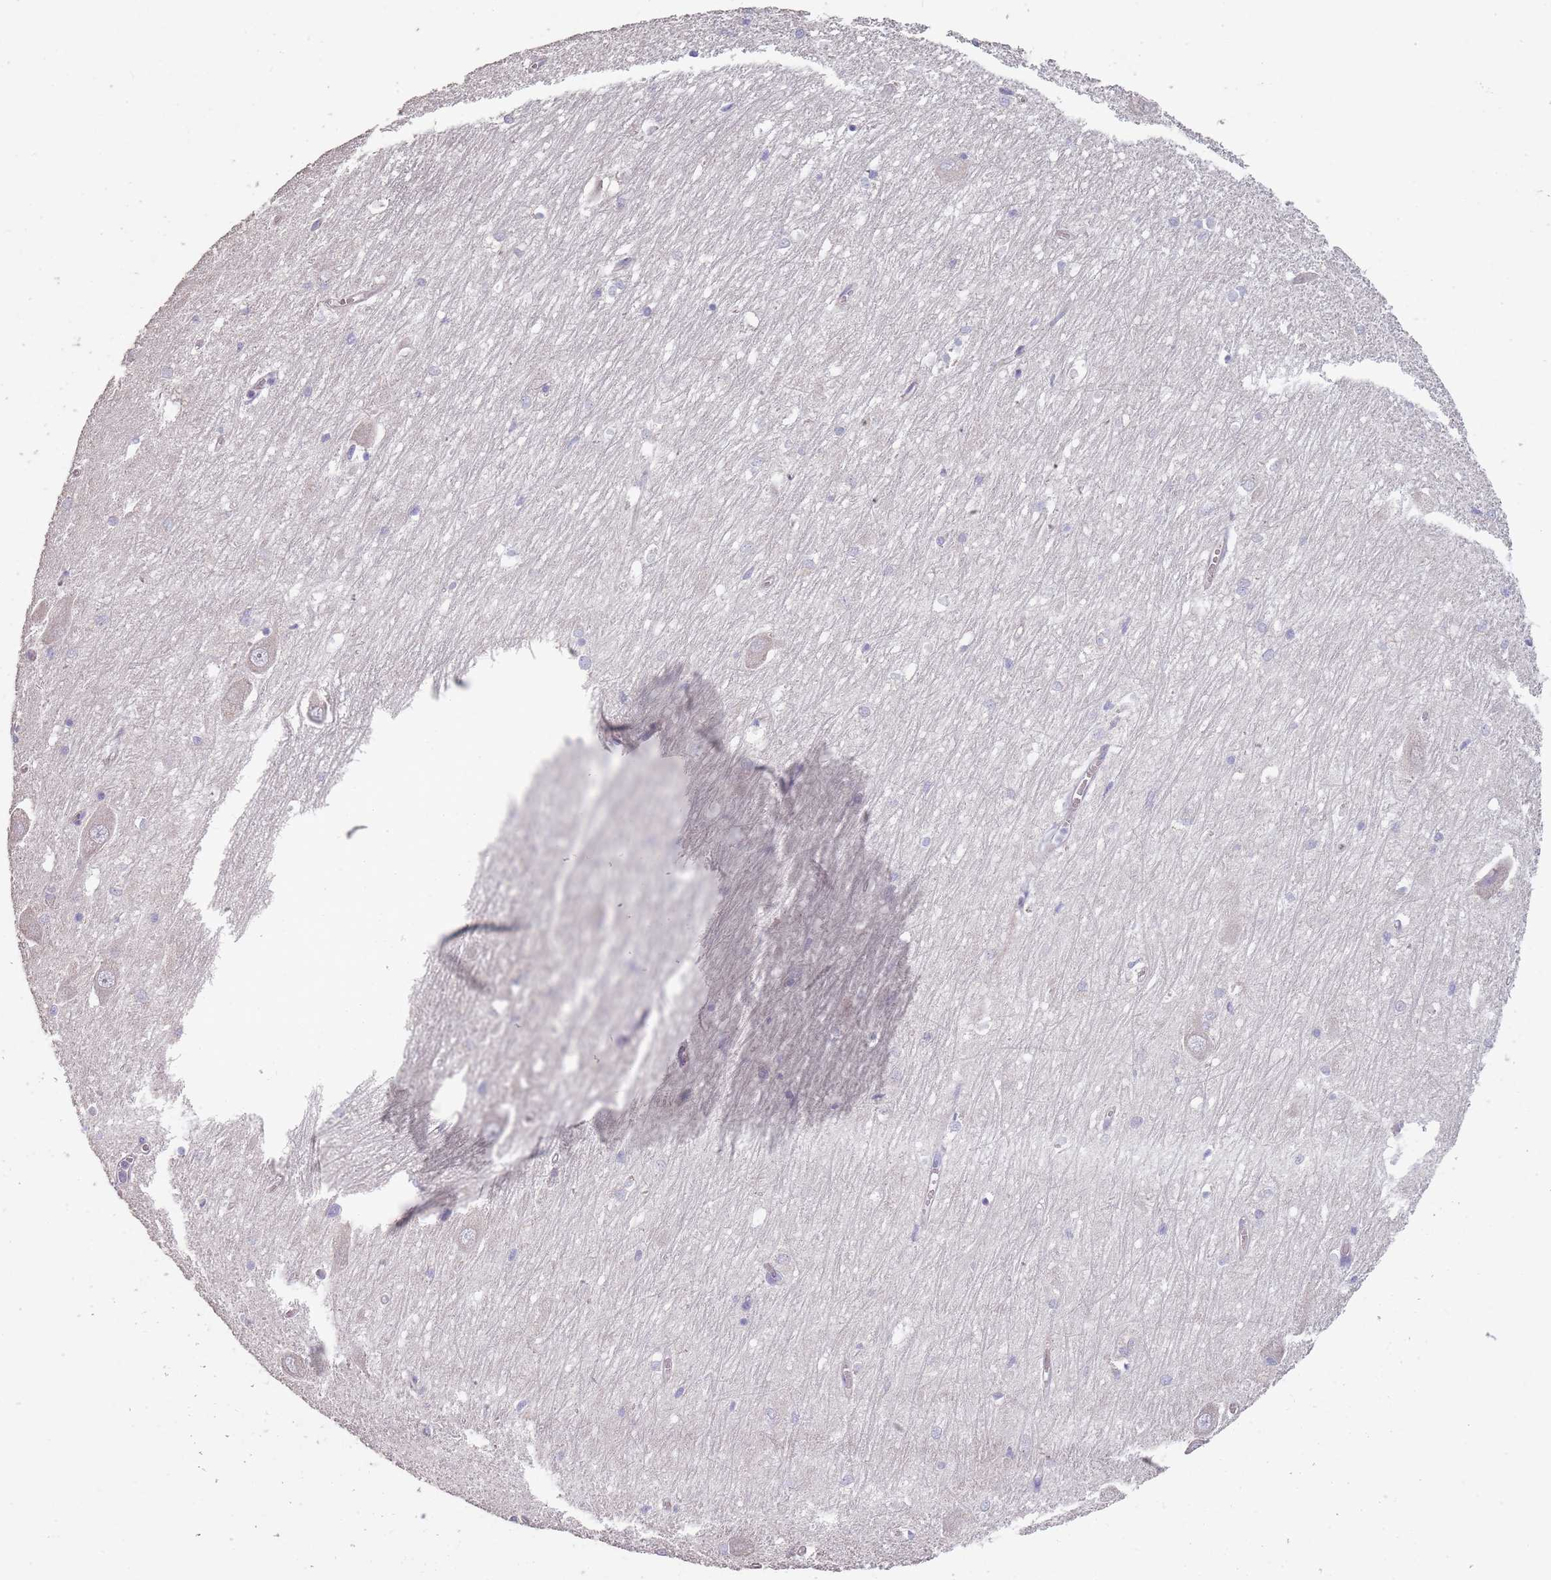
{"staining": {"intensity": "negative", "quantity": "none", "location": "none"}, "tissue": "hippocampus", "cell_type": "Glial cells", "image_type": "normal", "snomed": [{"axis": "morphology", "description": "Normal tissue, NOS"}, {"axis": "topography", "description": "Hippocampus"}], "caption": "A histopathology image of human hippocampus is negative for staining in glial cells.", "gene": "ZNF583", "patient": {"sex": "male", "age": 70}}